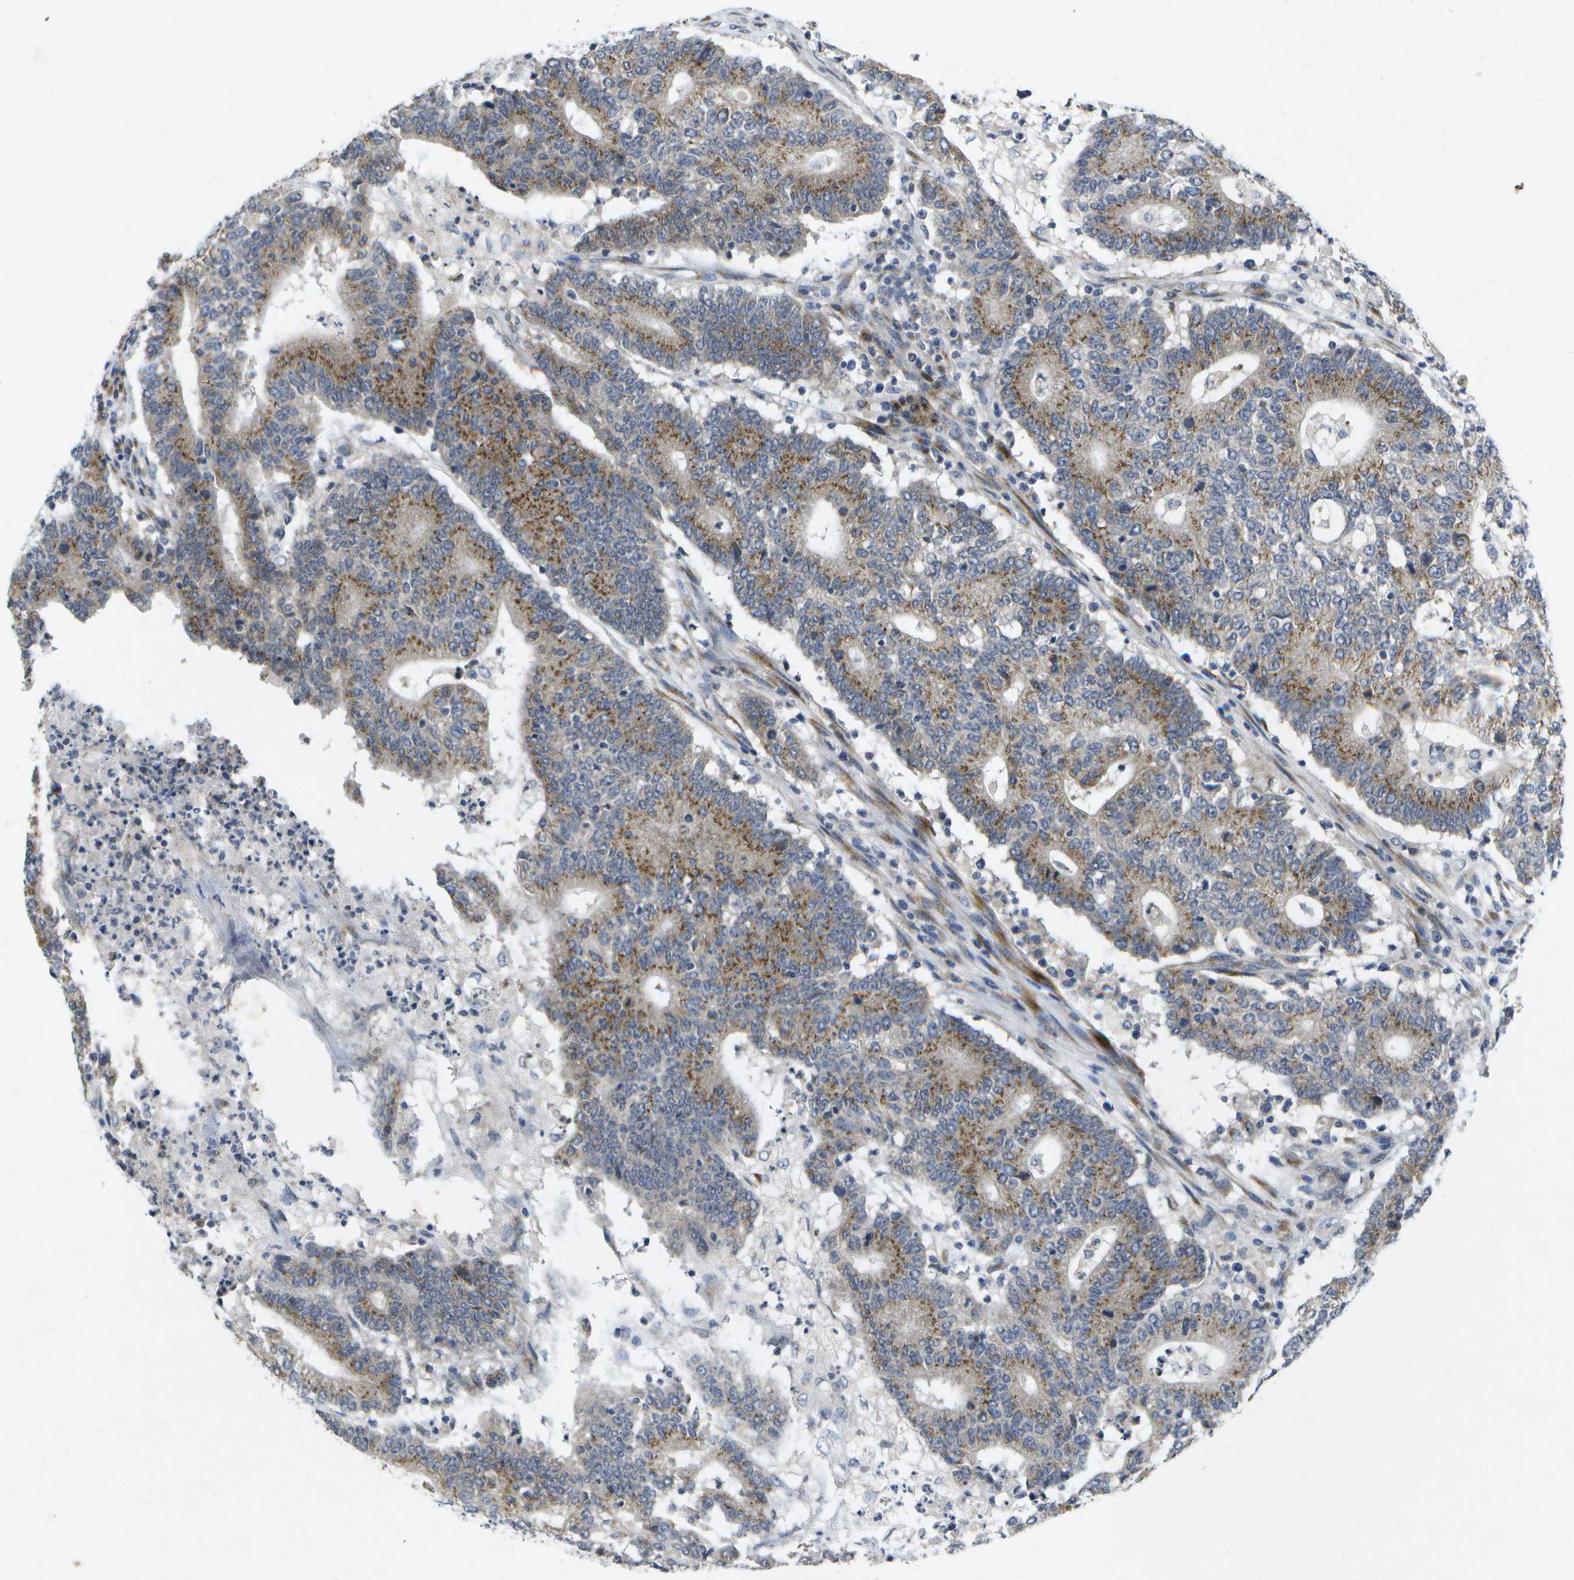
{"staining": {"intensity": "moderate", "quantity": ">75%", "location": "cytoplasmic/membranous"}, "tissue": "colorectal cancer", "cell_type": "Tumor cells", "image_type": "cancer", "snomed": [{"axis": "morphology", "description": "Normal tissue, NOS"}, {"axis": "morphology", "description": "Adenocarcinoma, NOS"}, {"axis": "topography", "description": "Colon"}], "caption": "An image showing moderate cytoplasmic/membranous expression in about >75% of tumor cells in colorectal cancer (adenocarcinoma), as visualized by brown immunohistochemical staining.", "gene": "KDELR1", "patient": {"sex": "female", "age": 75}}